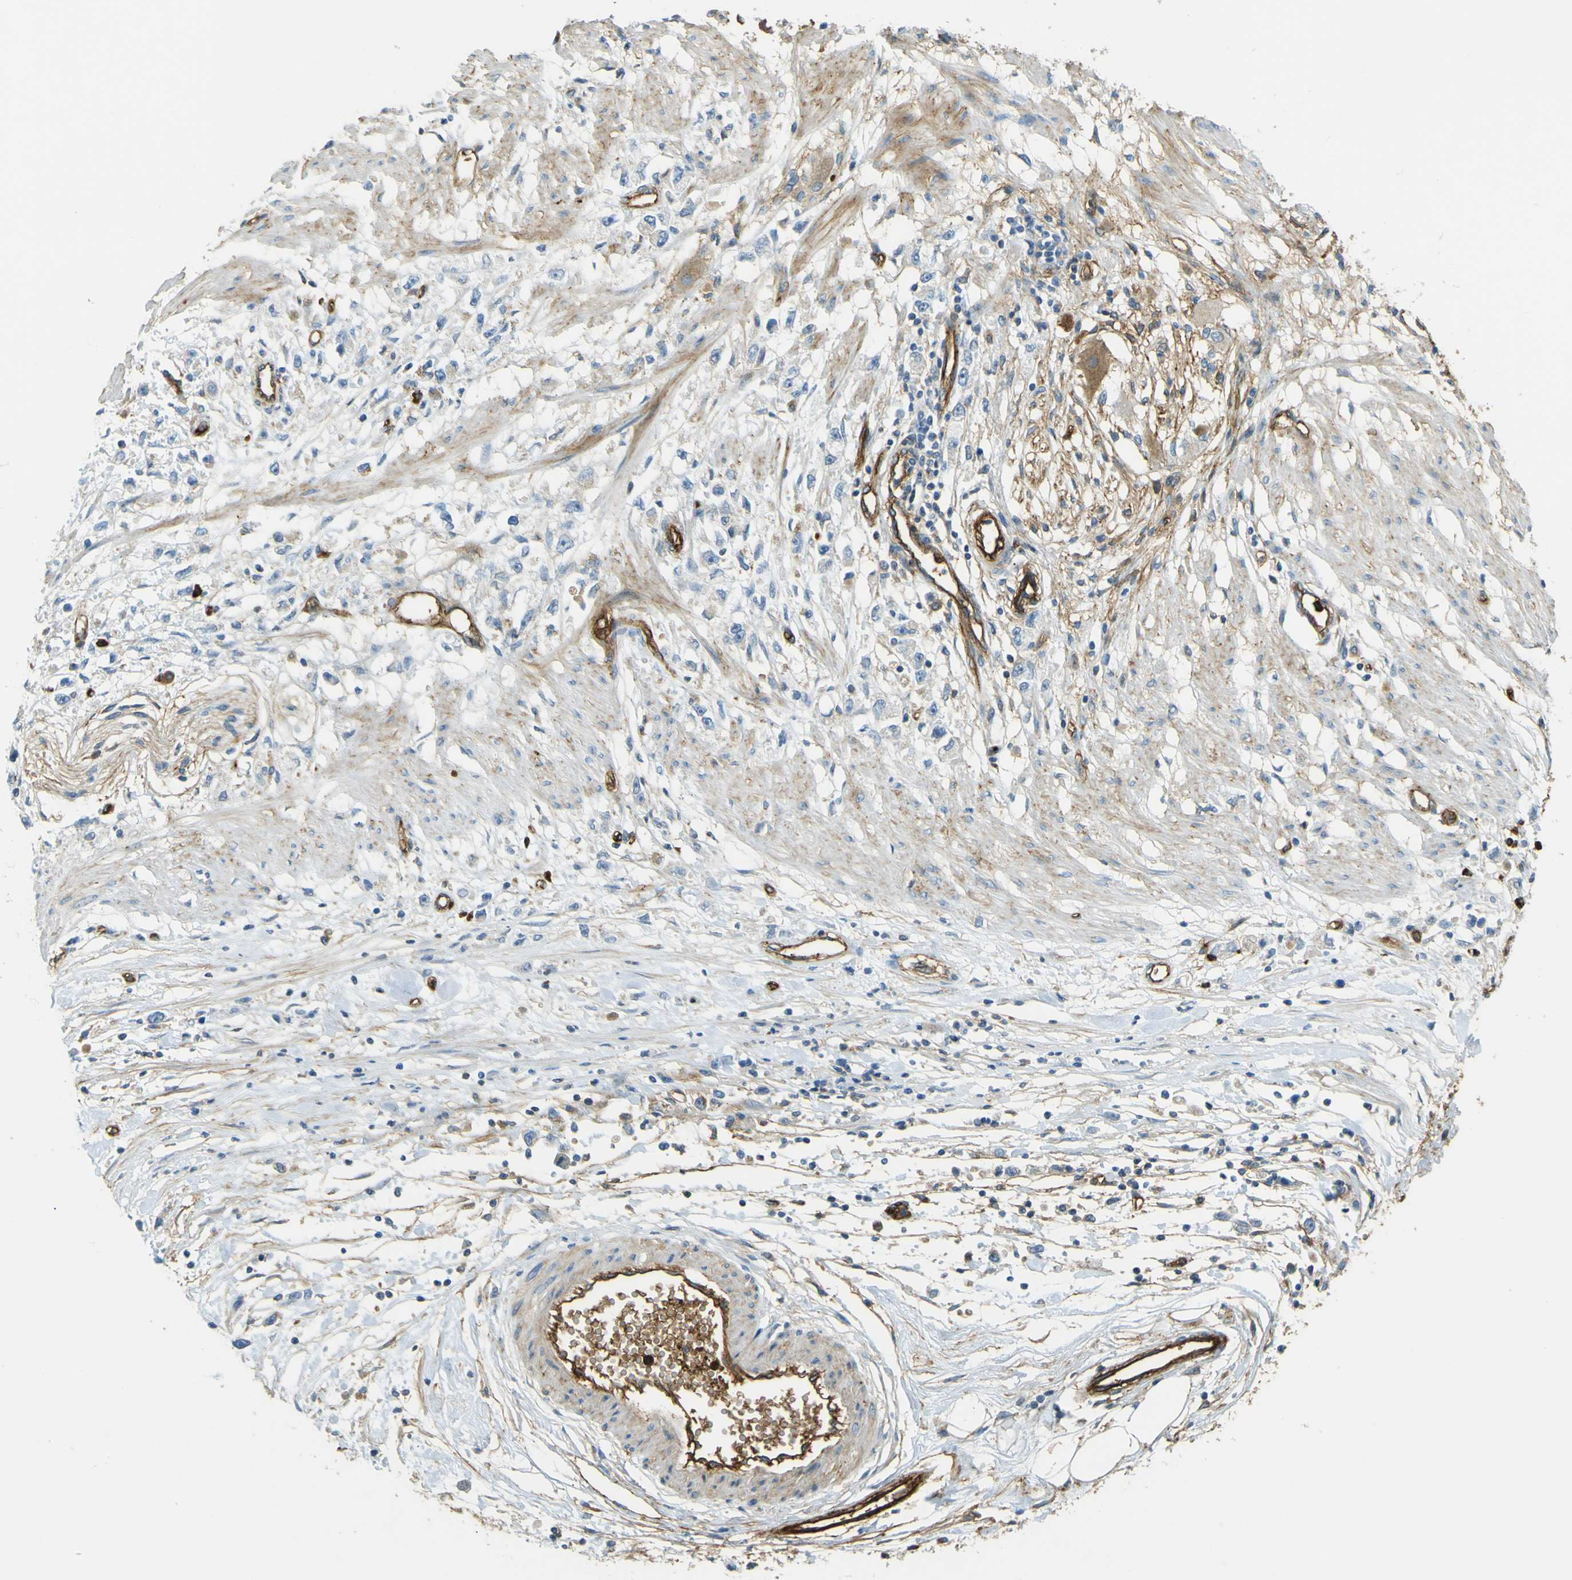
{"staining": {"intensity": "negative", "quantity": "none", "location": "none"}, "tissue": "stomach cancer", "cell_type": "Tumor cells", "image_type": "cancer", "snomed": [{"axis": "morphology", "description": "Adenocarcinoma, NOS"}, {"axis": "topography", "description": "Stomach"}], "caption": "Photomicrograph shows no significant protein staining in tumor cells of adenocarcinoma (stomach). Brightfield microscopy of immunohistochemistry (IHC) stained with DAB (3,3'-diaminobenzidine) (brown) and hematoxylin (blue), captured at high magnification.", "gene": "PLXDC1", "patient": {"sex": "female", "age": 59}}